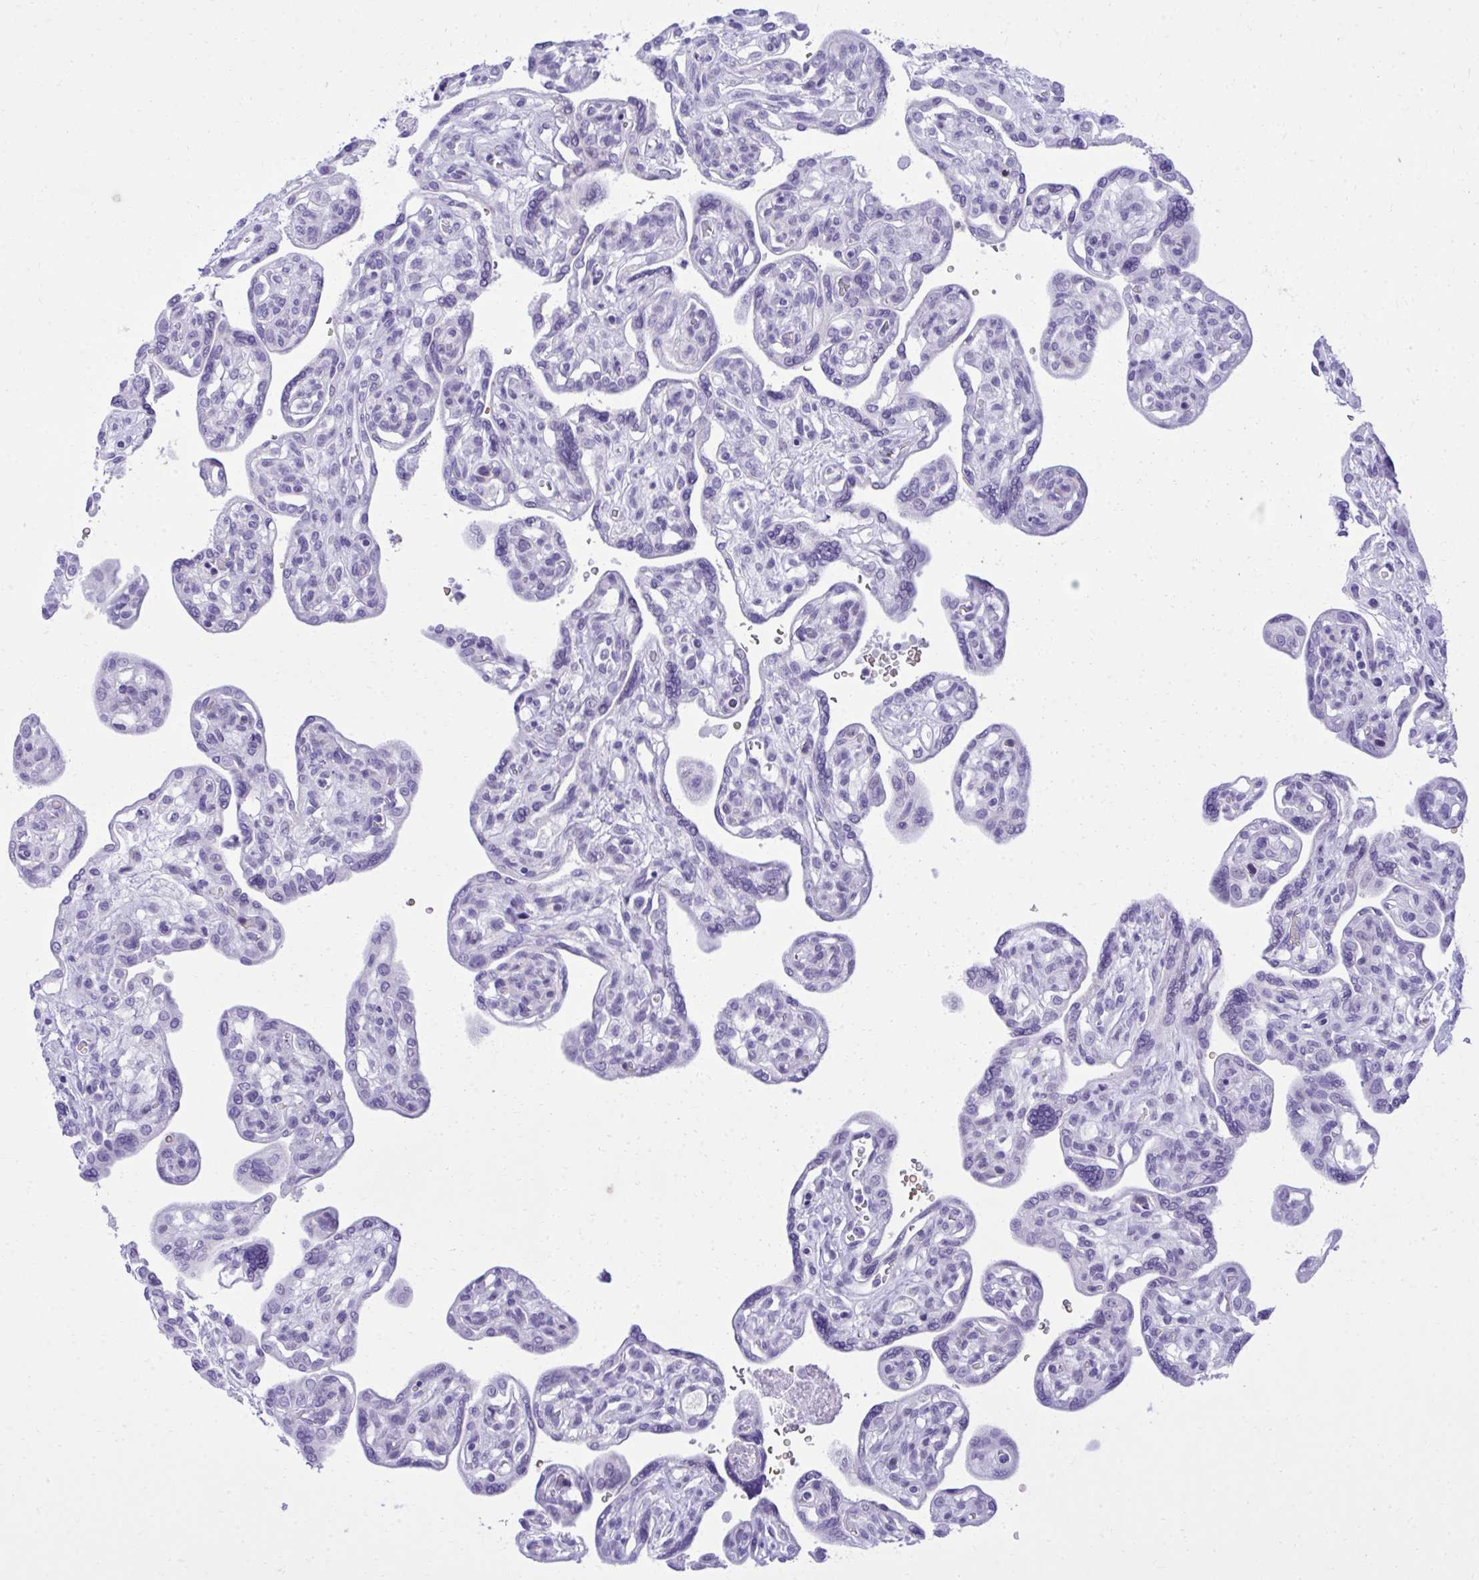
{"staining": {"intensity": "negative", "quantity": "none", "location": "none"}, "tissue": "placenta", "cell_type": "Decidual cells", "image_type": "normal", "snomed": [{"axis": "morphology", "description": "Normal tissue, NOS"}, {"axis": "topography", "description": "Placenta"}], "caption": "Immunohistochemistry of benign placenta exhibits no staining in decidual cells.", "gene": "PITPNM3", "patient": {"sex": "female", "age": 39}}